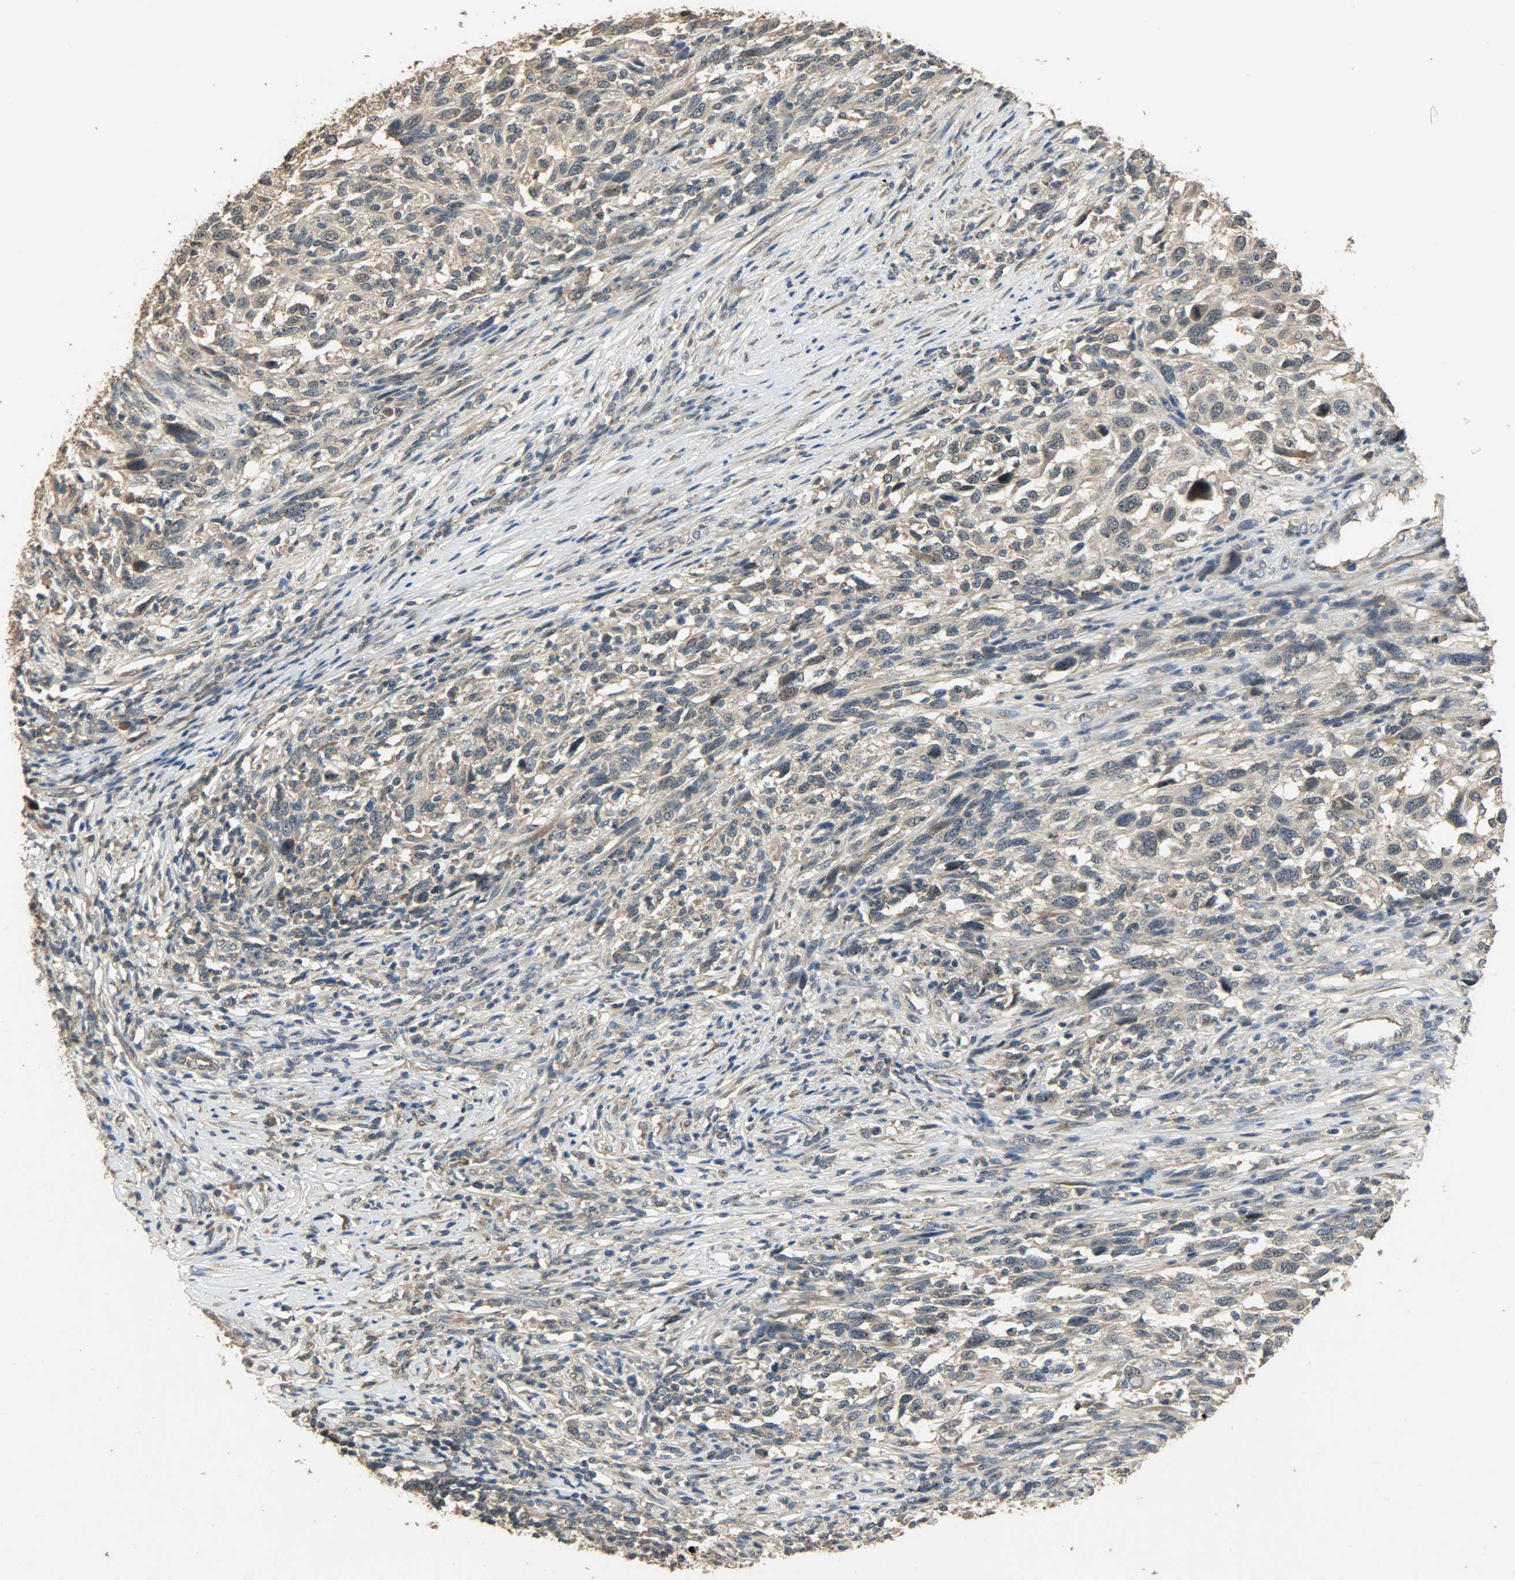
{"staining": {"intensity": "weak", "quantity": ">75%", "location": "cytoplasmic/membranous"}, "tissue": "melanoma", "cell_type": "Tumor cells", "image_type": "cancer", "snomed": [{"axis": "morphology", "description": "Malignant melanoma, Metastatic site"}, {"axis": "topography", "description": "Lymph node"}], "caption": "Protein expression analysis of human malignant melanoma (metastatic site) reveals weak cytoplasmic/membranous positivity in approximately >75% of tumor cells.", "gene": "CDKN2C", "patient": {"sex": "male", "age": 61}}